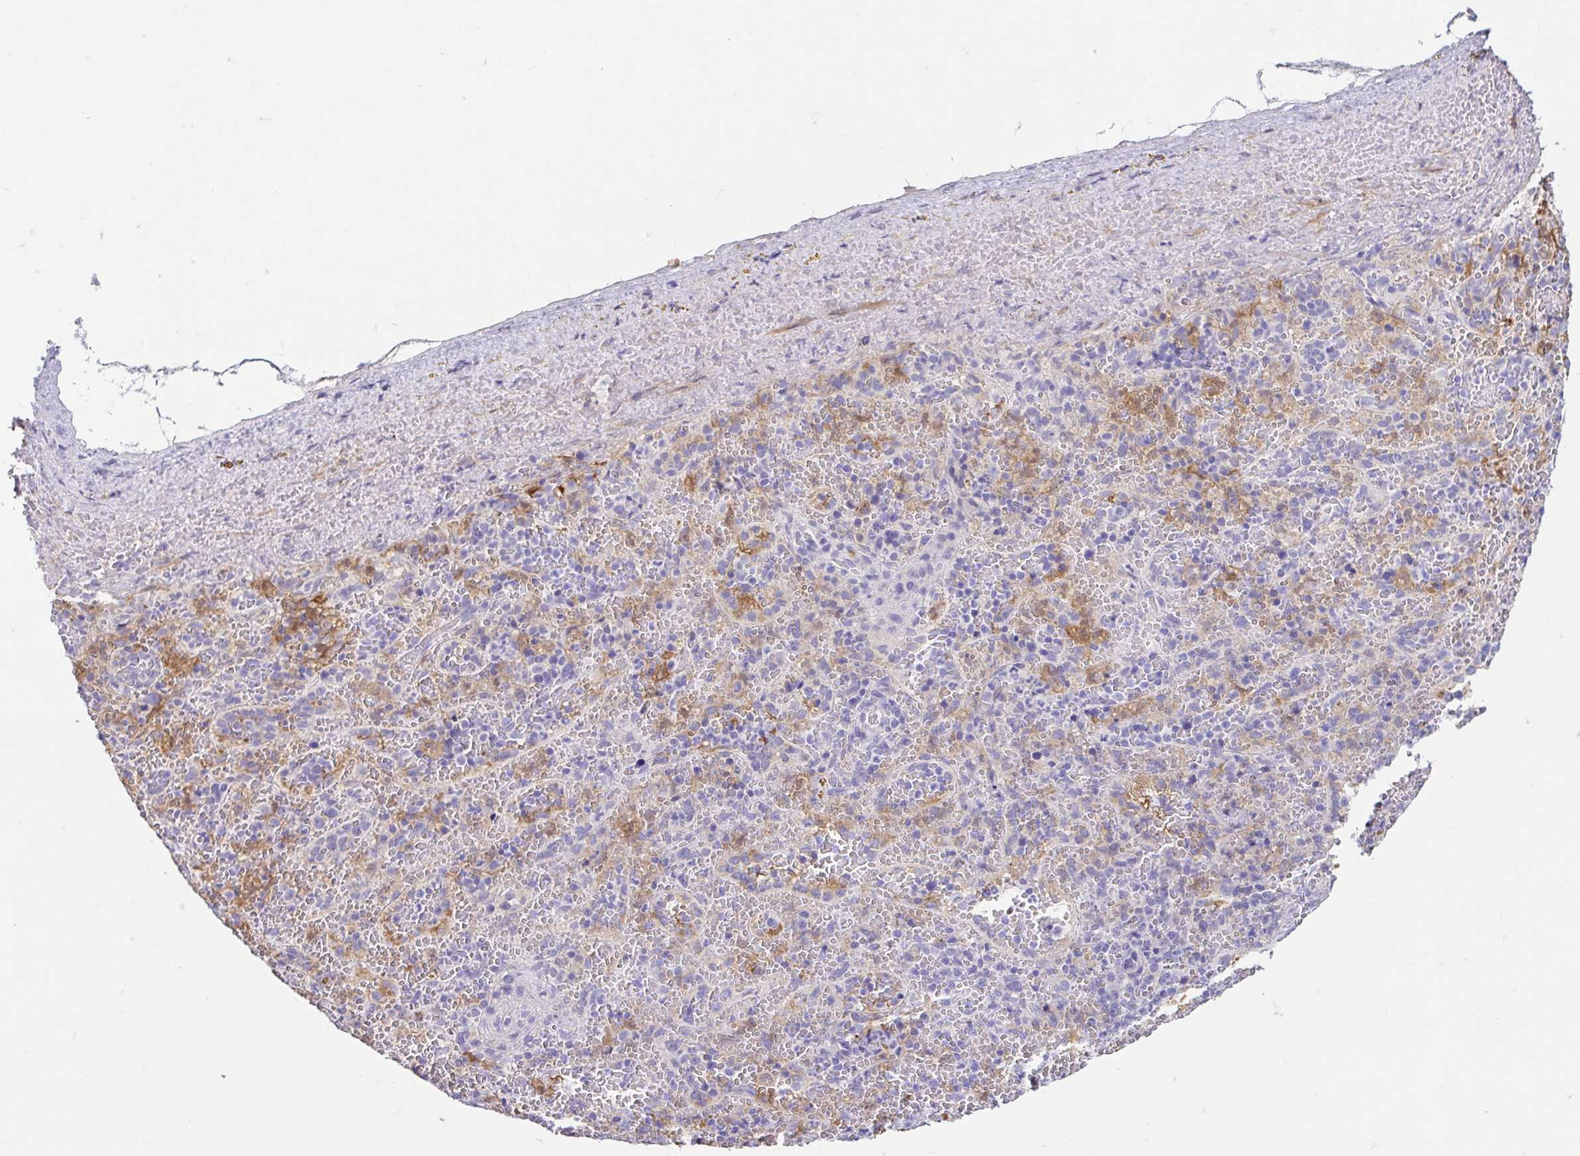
{"staining": {"intensity": "negative", "quantity": "none", "location": "none"}, "tissue": "spleen", "cell_type": "Cells in red pulp", "image_type": "normal", "snomed": [{"axis": "morphology", "description": "Normal tissue, NOS"}, {"axis": "topography", "description": "Spleen"}], "caption": "Cells in red pulp are negative for protein expression in benign human spleen.", "gene": "FABP3", "patient": {"sex": "female", "age": 50}}